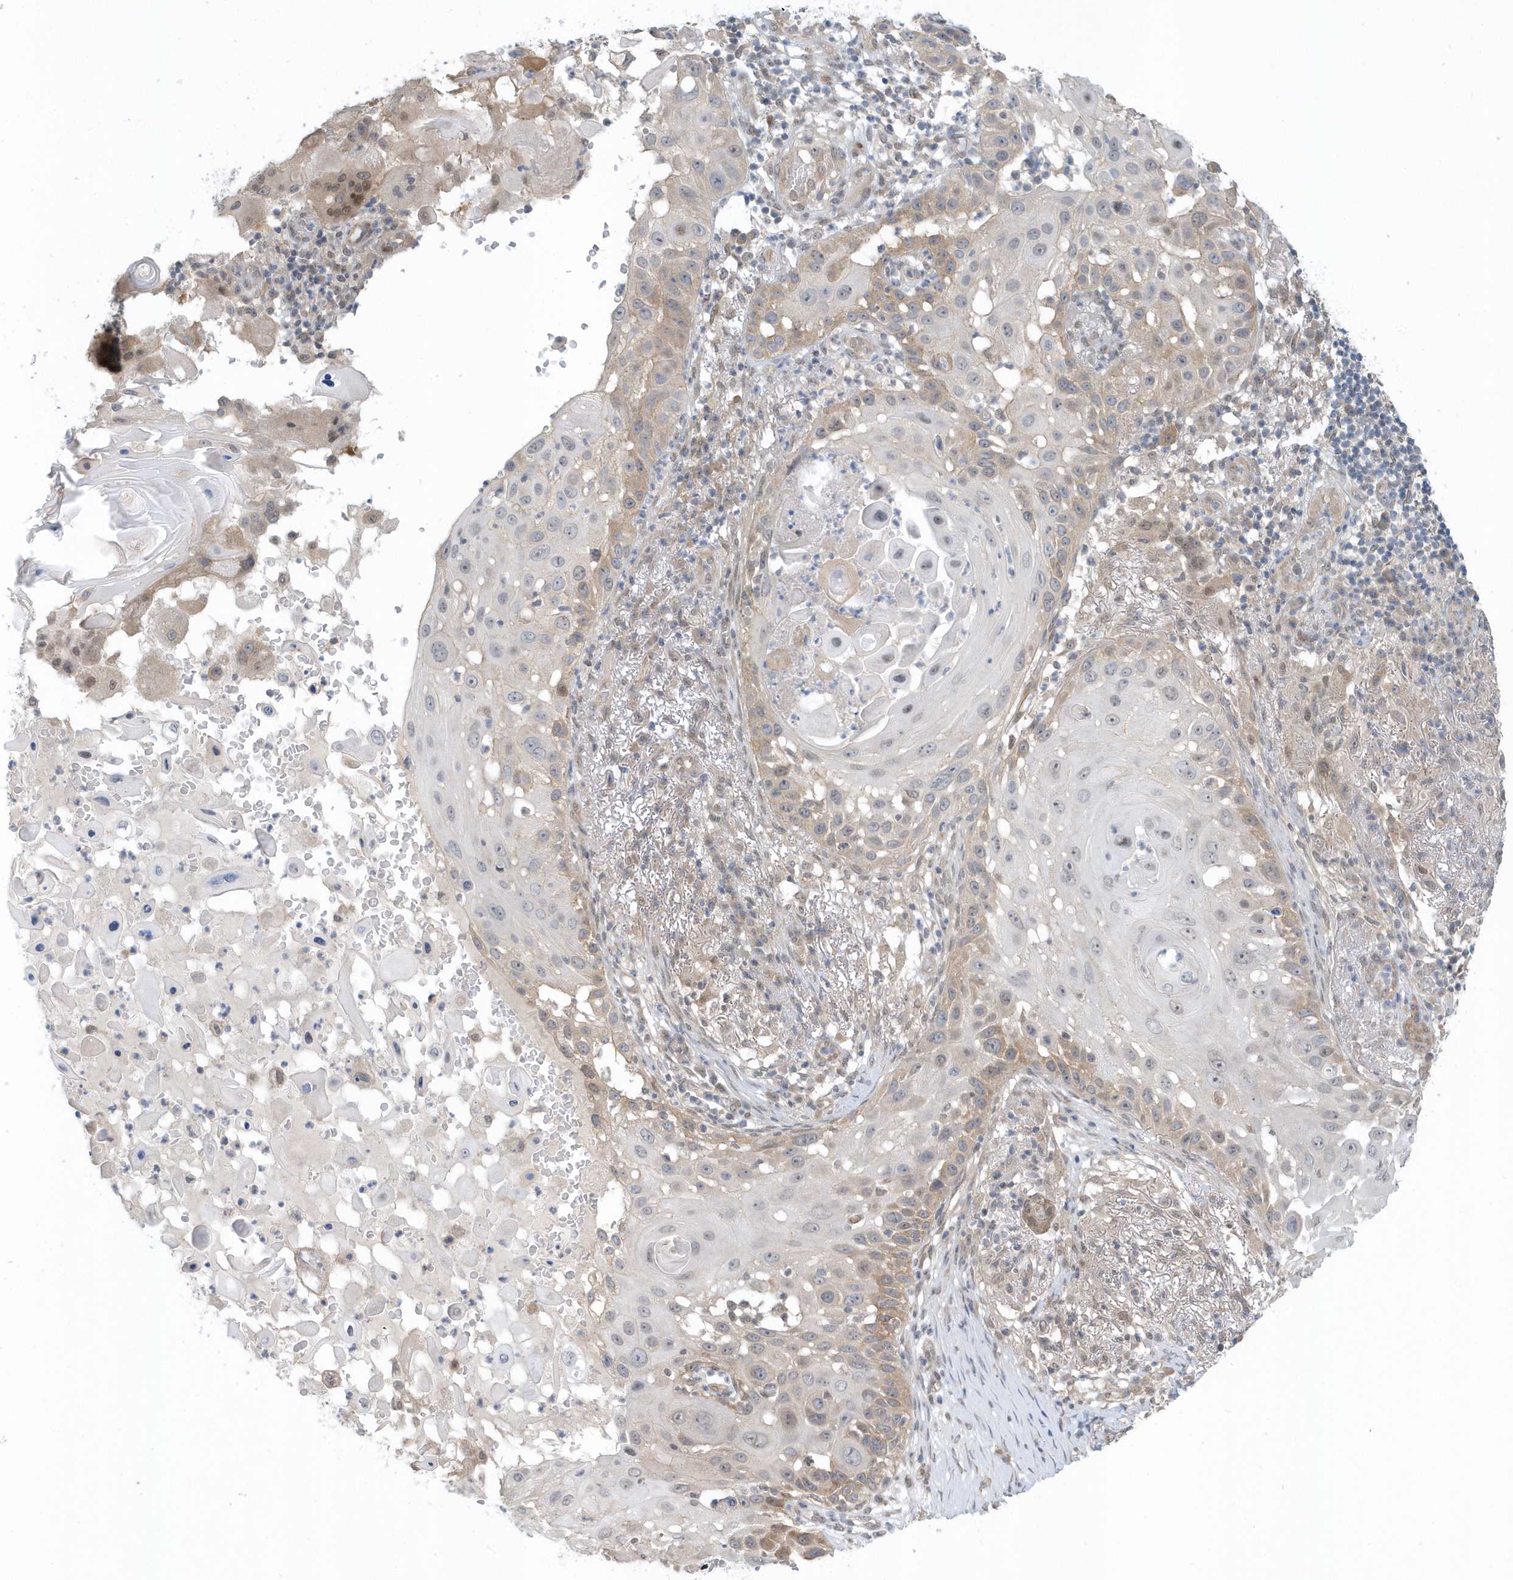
{"staining": {"intensity": "weak", "quantity": "<25%", "location": "cytoplasmic/membranous"}, "tissue": "skin cancer", "cell_type": "Tumor cells", "image_type": "cancer", "snomed": [{"axis": "morphology", "description": "Squamous cell carcinoma, NOS"}, {"axis": "topography", "description": "Skin"}], "caption": "A micrograph of human skin cancer is negative for staining in tumor cells.", "gene": "USP53", "patient": {"sex": "female", "age": 44}}